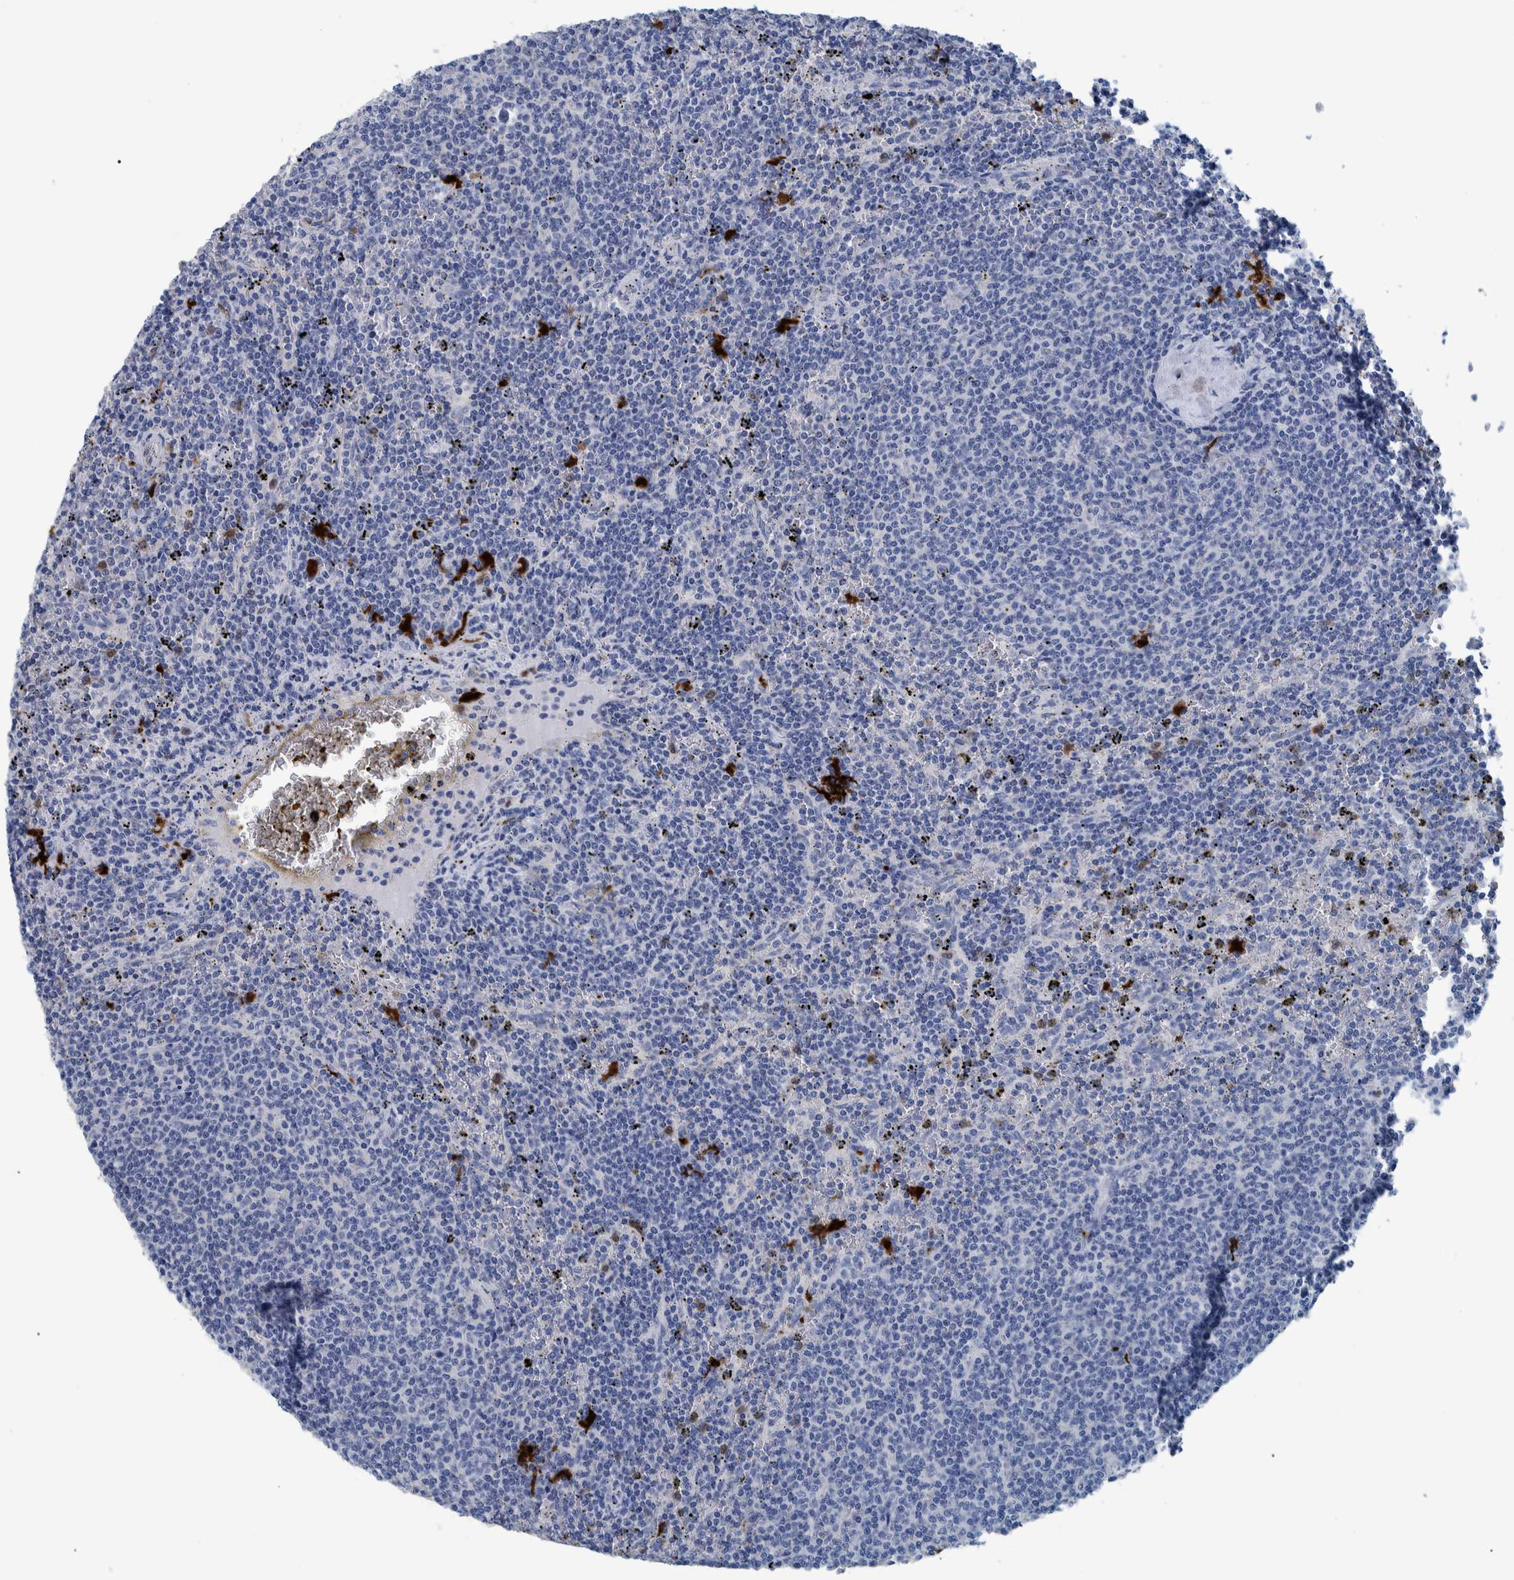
{"staining": {"intensity": "negative", "quantity": "none", "location": "none"}, "tissue": "lymphoma", "cell_type": "Tumor cells", "image_type": "cancer", "snomed": [{"axis": "morphology", "description": "Malignant lymphoma, non-Hodgkin's type, Low grade"}, {"axis": "topography", "description": "Spleen"}], "caption": "There is no significant expression in tumor cells of malignant lymphoma, non-Hodgkin's type (low-grade).", "gene": "IDO1", "patient": {"sex": "female", "age": 50}}